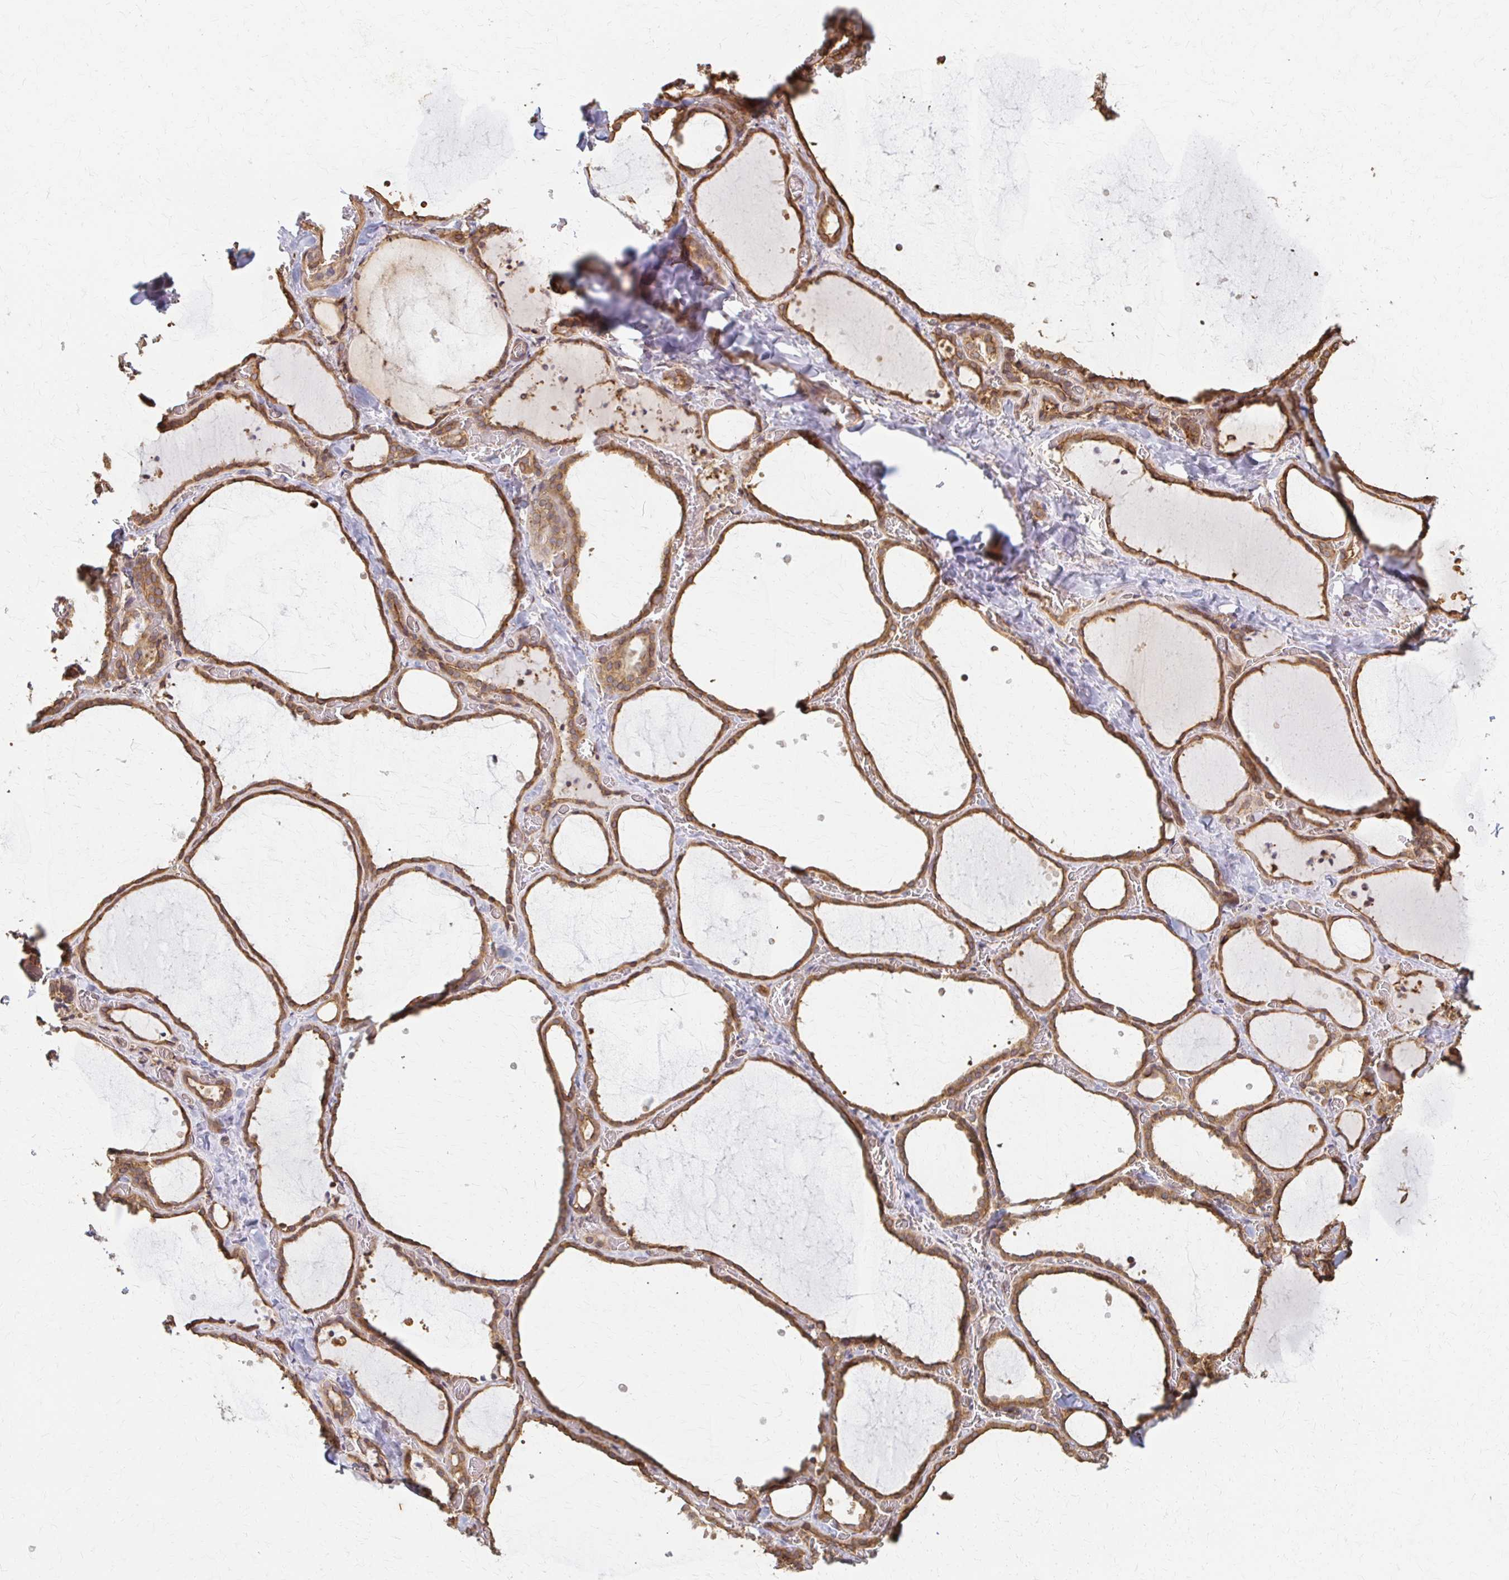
{"staining": {"intensity": "moderate", "quantity": ">75%", "location": "cytoplasmic/membranous"}, "tissue": "thyroid gland", "cell_type": "Glandular cells", "image_type": "normal", "snomed": [{"axis": "morphology", "description": "Normal tissue, NOS"}, {"axis": "topography", "description": "Thyroid gland"}], "caption": "This micrograph reveals IHC staining of benign human thyroid gland, with medium moderate cytoplasmic/membranous expression in approximately >75% of glandular cells.", "gene": "ARHGAP35", "patient": {"sex": "female", "age": 36}}